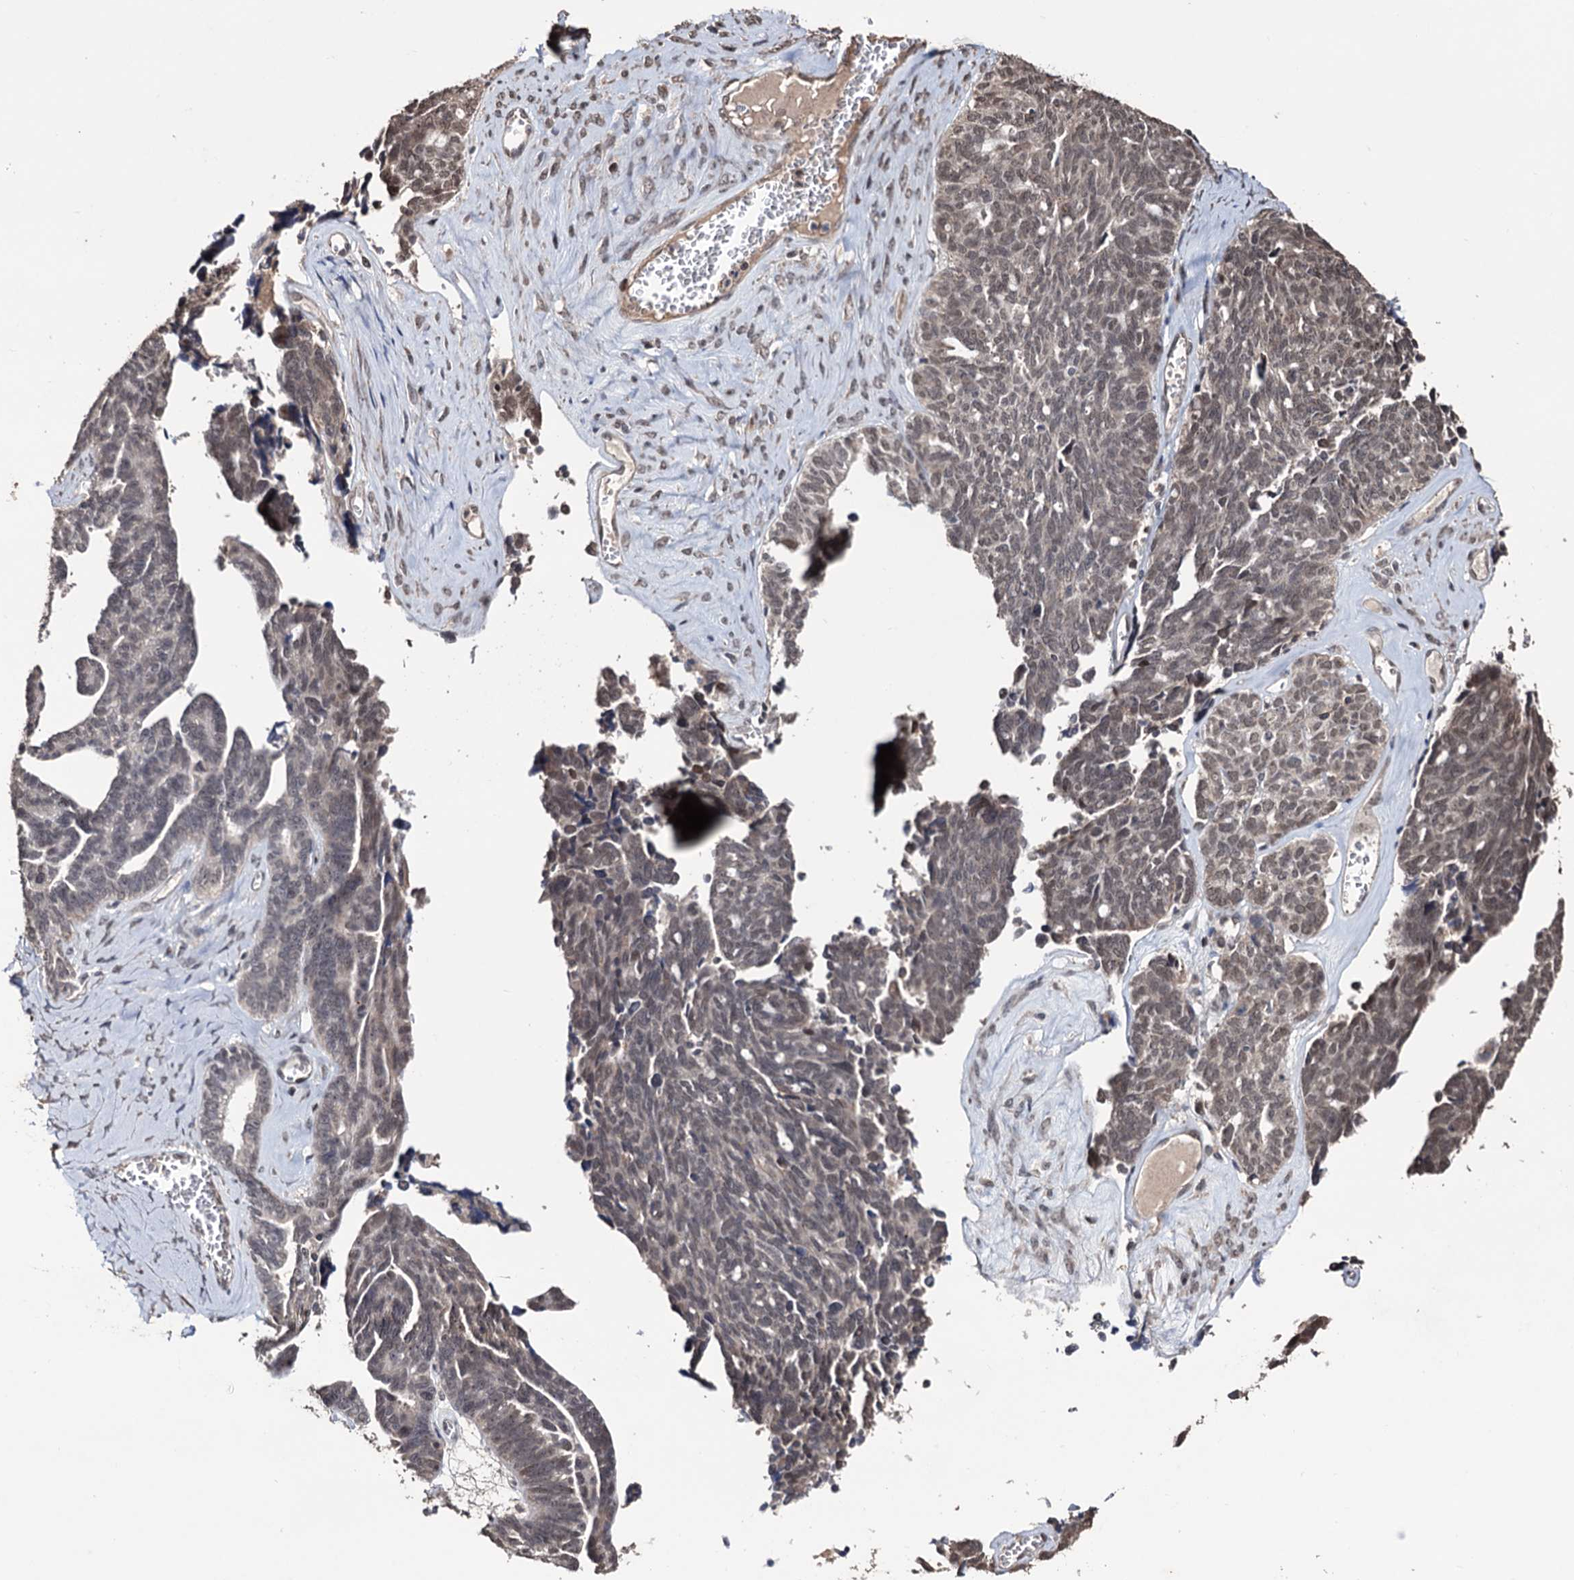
{"staining": {"intensity": "weak", "quantity": "<25%", "location": "cytoplasmic/membranous"}, "tissue": "ovarian cancer", "cell_type": "Tumor cells", "image_type": "cancer", "snomed": [{"axis": "morphology", "description": "Cystadenocarcinoma, serous, NOS"}, {"axis": "topography", "description": "Ovary"}], "caption": "IHC of human ovarian serous cystadenocarcinoma demonstrates no staining in tumor cells.", "gene": "KLF5", "patient": {"sex": "female", "age": 79}}